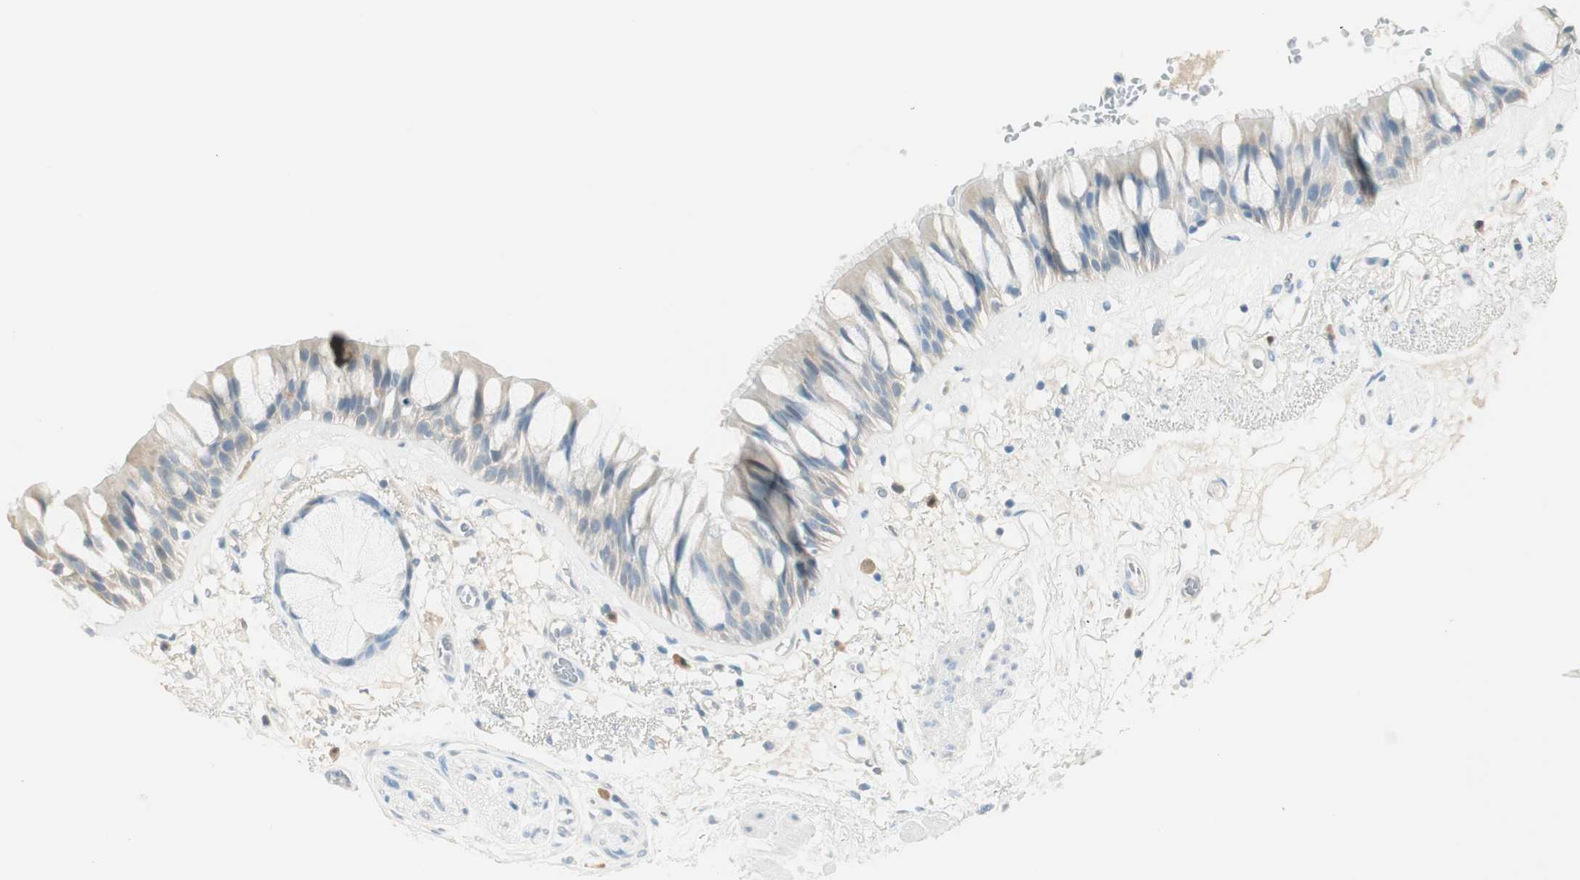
{"staining": {"intensity": "weak", "quantity": "25%-75%", "location": "cytoplasmic/membranous"}, "tissue": "bronchus", "cell_type": "Respiratory epithelial cells", "image_type": "normal", "snomed": [{"axis": "morphology", "description": "Normal tissue, NOS"}, {"axis": "topography", "description": "Bronchus"}], "caption": "An immunohistochemistry (IHC) micrograph of benign tissue is shown. Protein staining in brown highlights weak cytoplasmic/membranous positivity in bronchus within respiratory epithelial cells.", "gene": "HPGD", "patient": {"sex": "male", "age": 66}}